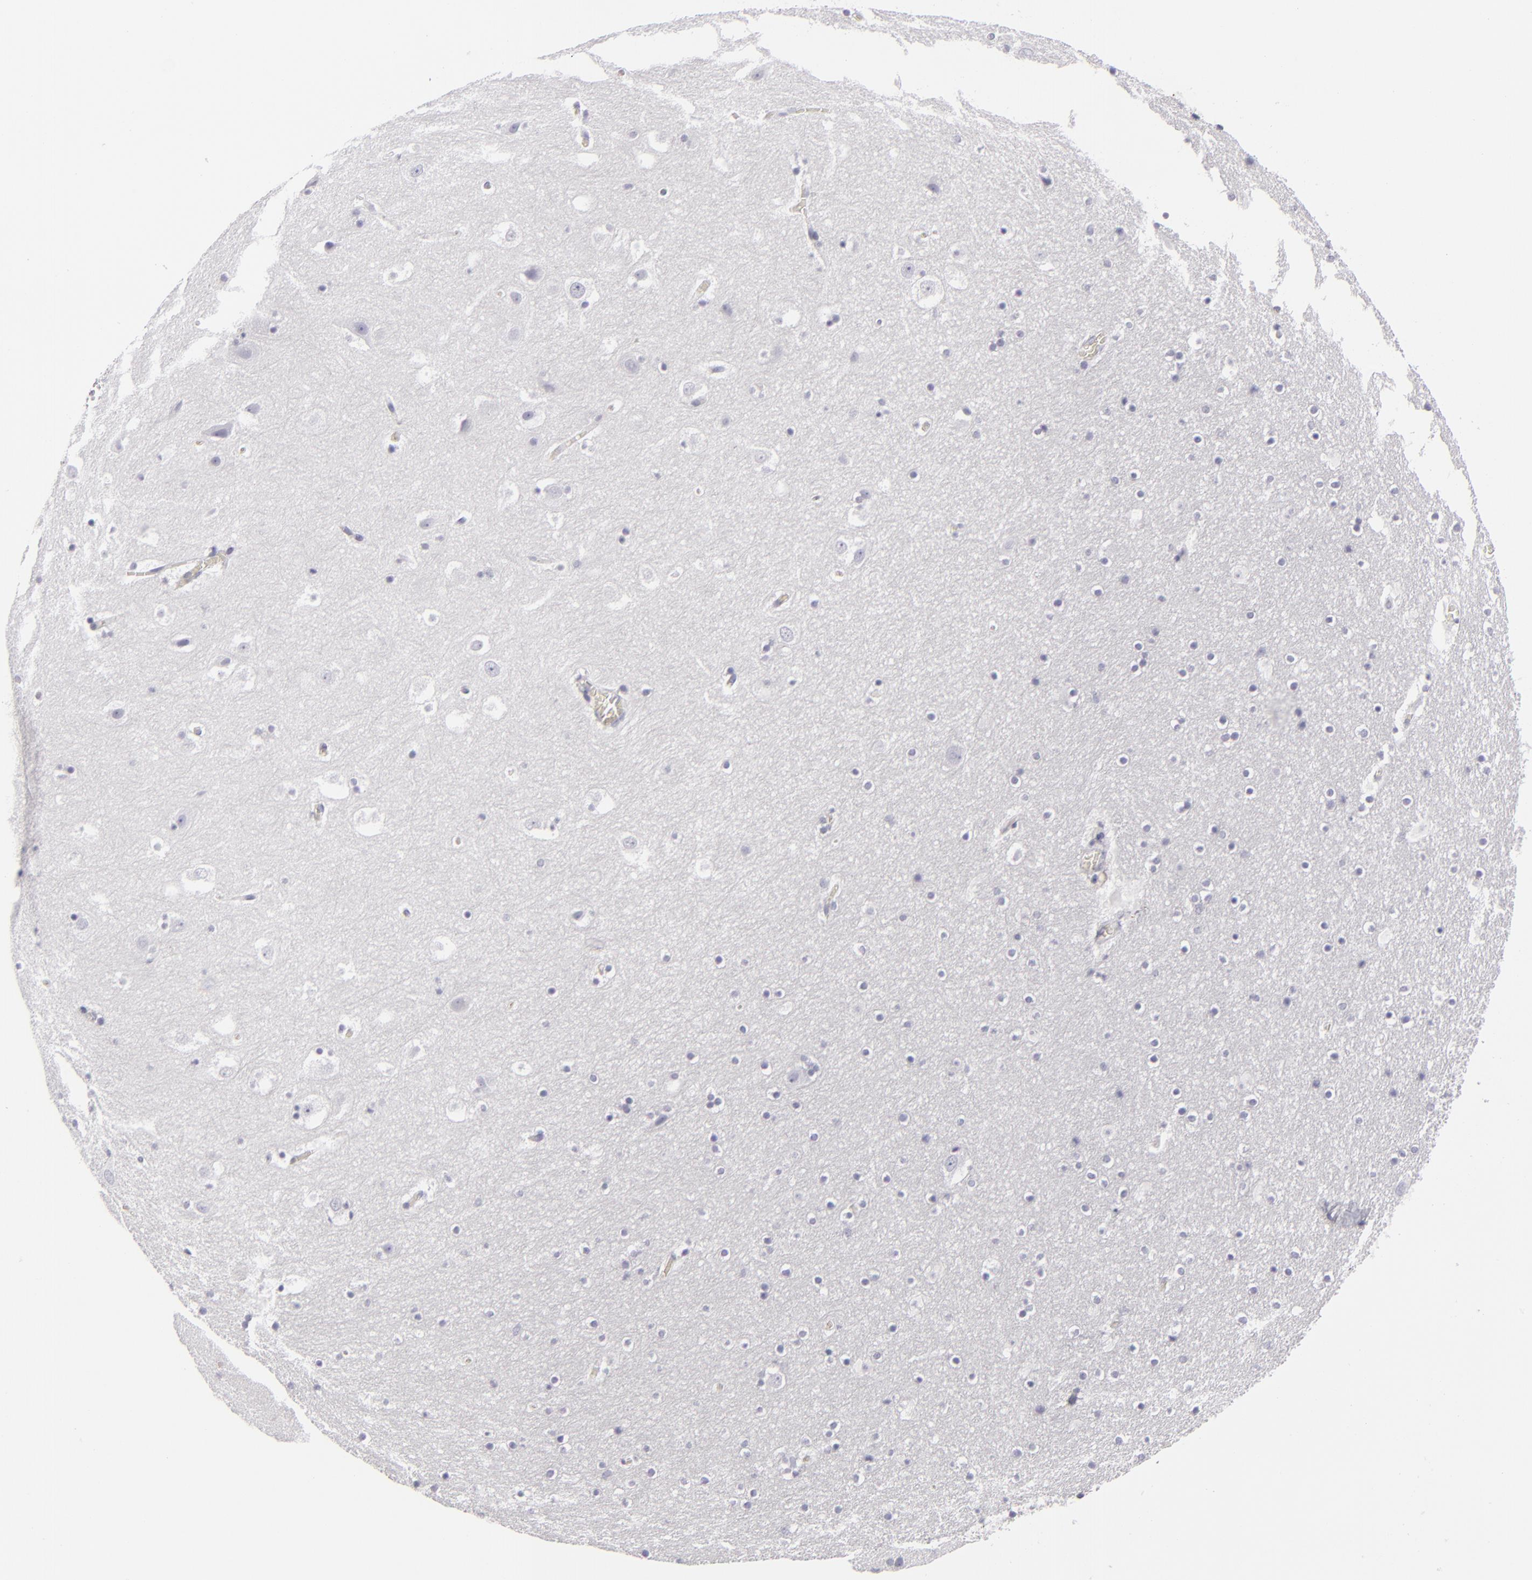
{"staining": {"intensity": "negative", "quantity": "none", "location": "none"}, "tissue": "hippocampus", "cell_type": "Glial cells", "image_type": "normal", "snomed": [{"axis": "morphology", "description": "Normal tissue, NOS"}, {"axis": "topography", "description": "Hippocampus"}], "caption": "DAB immunohistochemical staining of unremarkable human hippocampus demonstrates no significant positivity in glial cells.", "gene": "C9", "patient": {"sex": "male", "age": 45}}